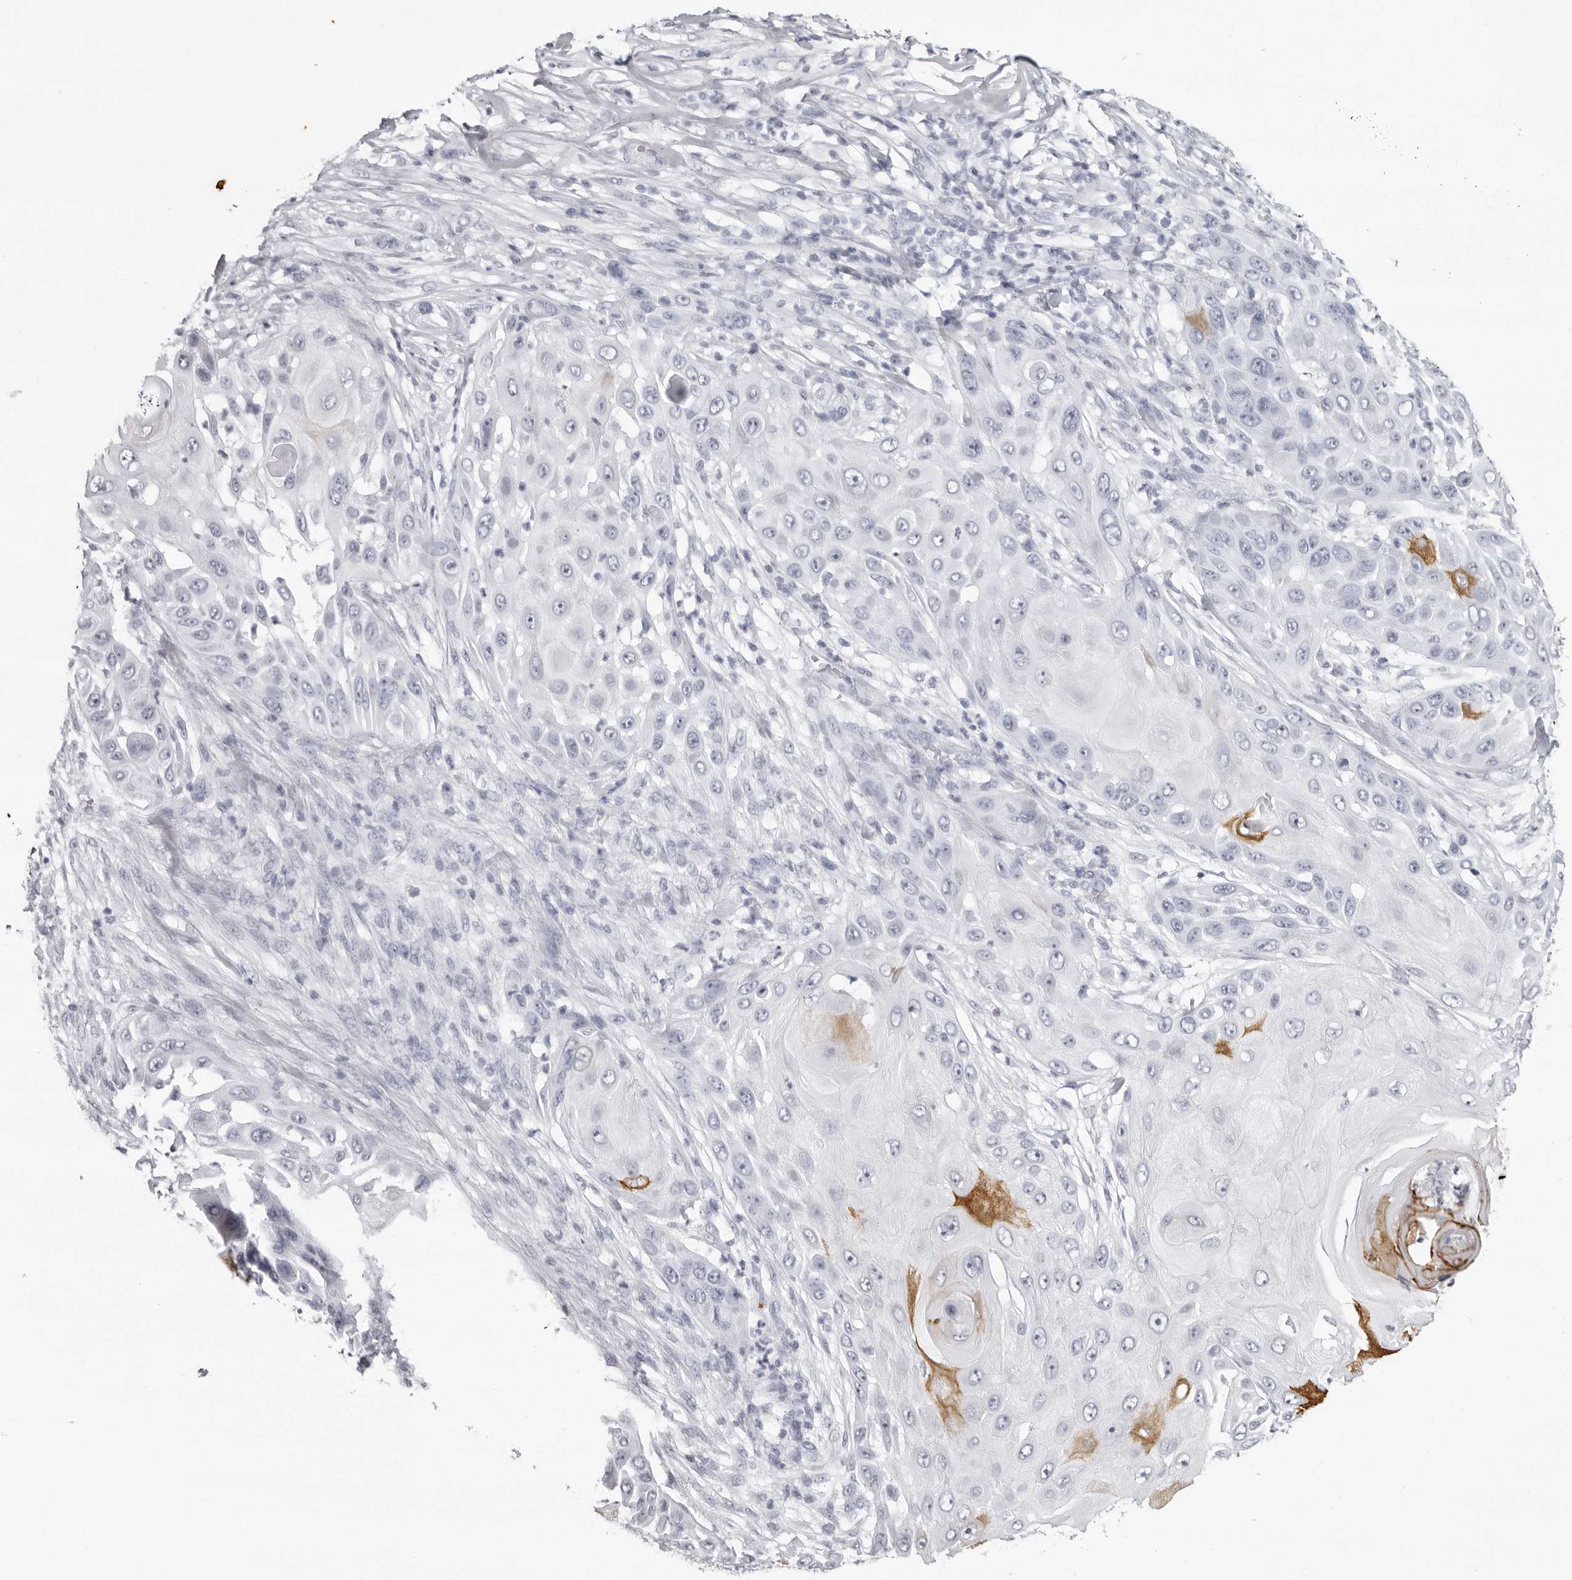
{"staining": {"intensity": "strong", "quantity": "<25%", "location": "cytoplasmic/membranous"}, "tissue": "skin cancer", "cell_type": "Tumor cells", "image_type": "cancer", "snomed": [{"axis": "morphology", "description": "Squamous cell carcinoma, NOS"}, {"axis": "topography", "description": "Skin"}], "caption": "The photomicrograph exhibits immunohistochemical staining of skin cancer (squamous cell carcinoma). There is strong cytoplasmic/membranous expression is identified in approximately <25% of tumor cells. Using DAB (brown) and hematoxylin (blue) stains, captured at high magnification using brightfield microscopy.", "gene": "KLK9", "patient": {"sex": "female", "age": 44}}